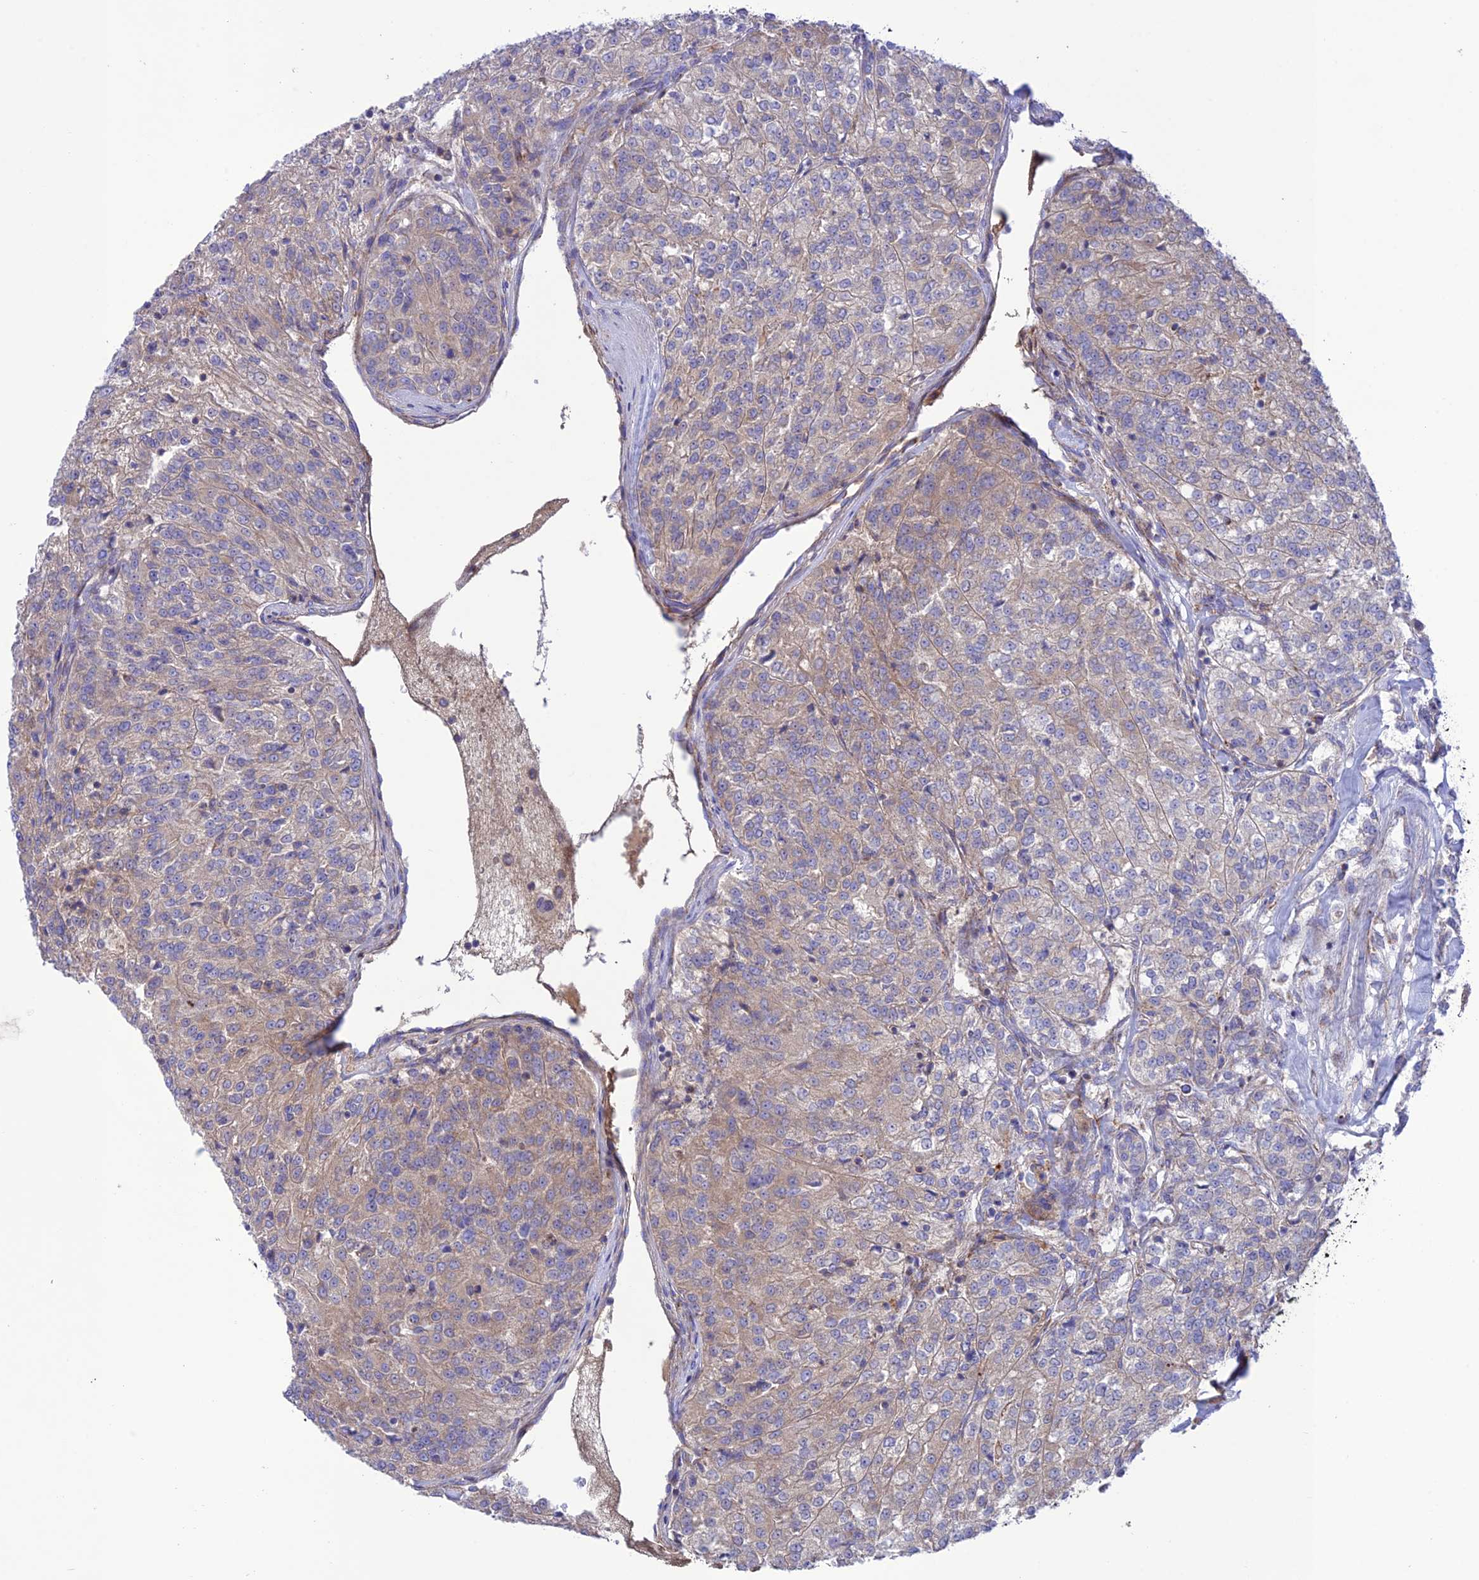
{"staining": {"intensity": "weak", "quantity": "25%-75%", "location": "cytoplasmic/membranous"}, "tissue": "renal cancer", "cell_type": "Tumor cells", "image_type": "cancer", "snomed": [{"axis": "morphology", "description": "Adenocarcinoma, NOS"}, {"axis": "topography", "description": "Kidney"}], "caption": "IHC of adenocarcinoma (renal) exhibits low levels of weak cytoplasmic/membranous positivity in approximately 25%-75% of tumor cells.", "gene": "UAP1L1", "patient": {"sex": "female", "age": 63}}